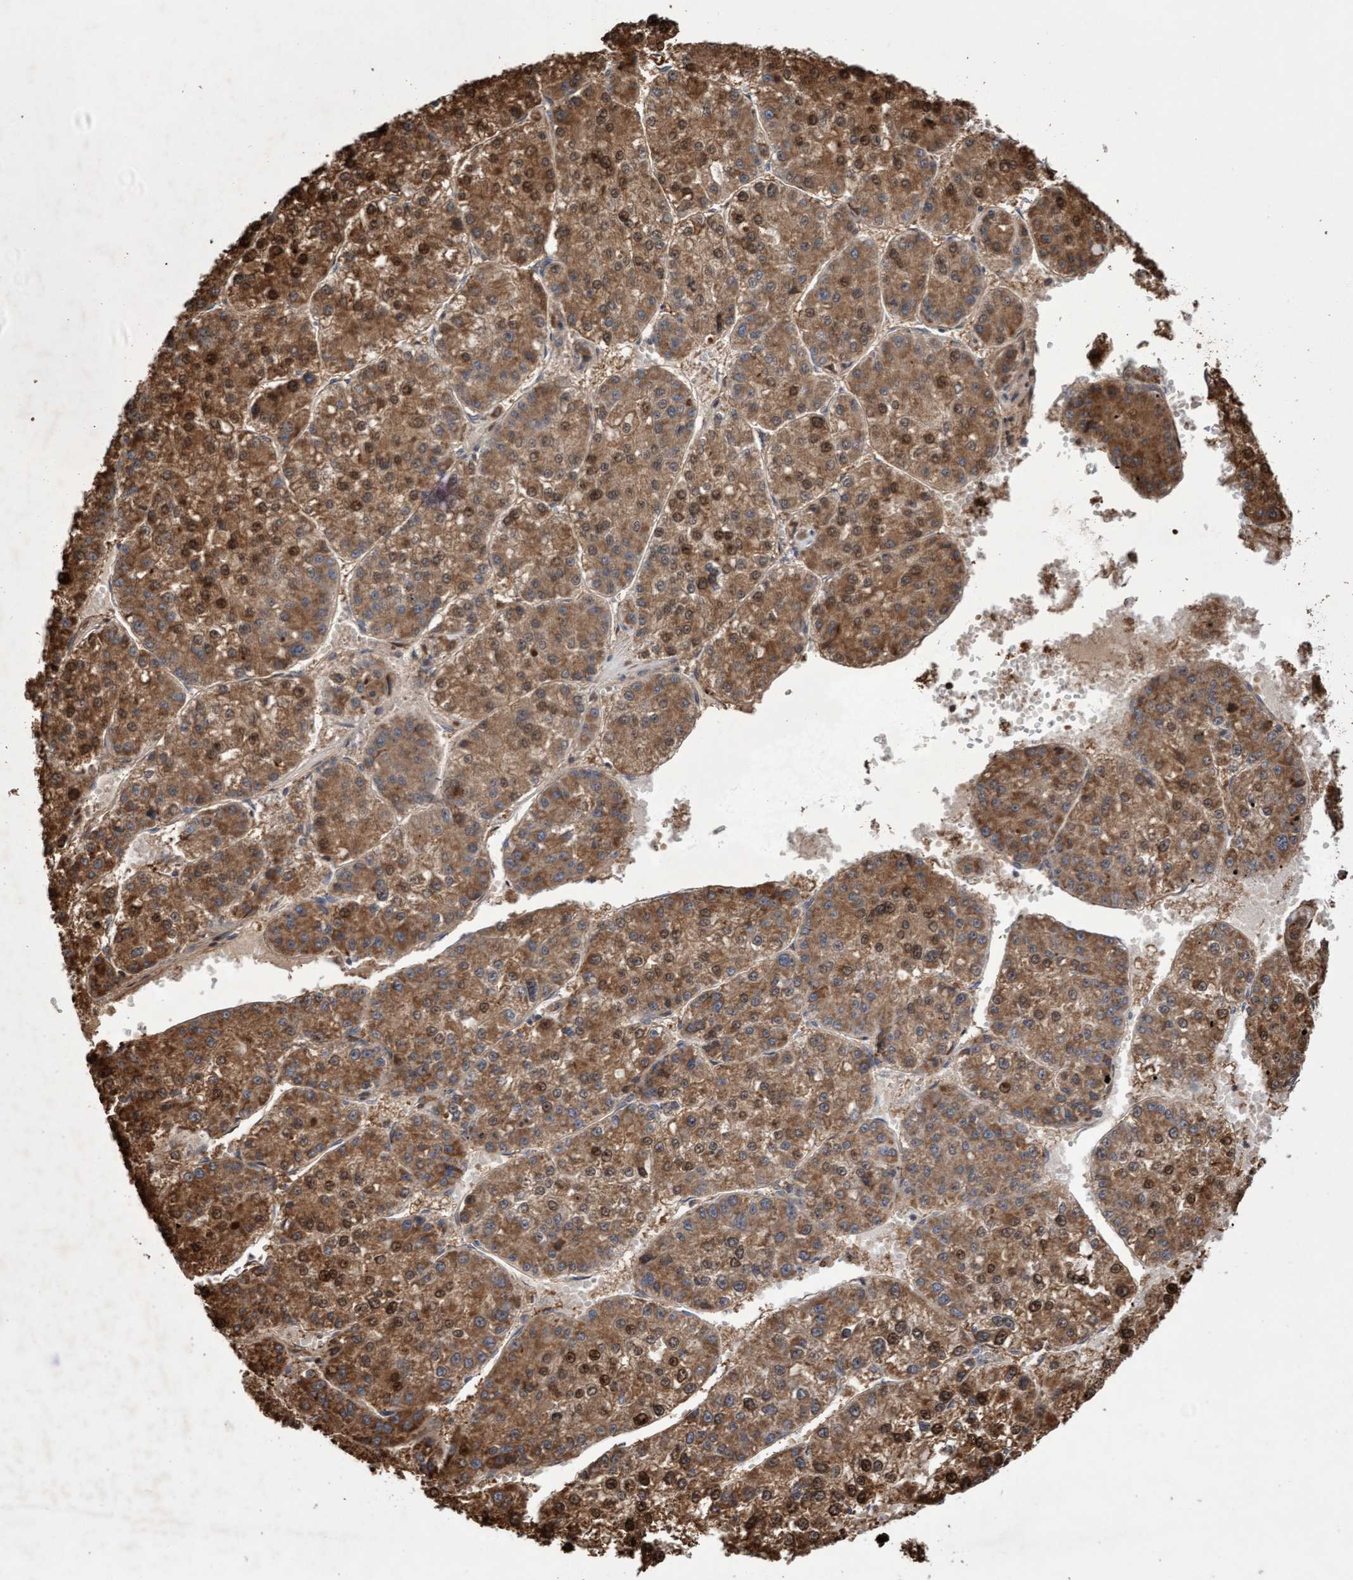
{"staining": {"intensity": "moderate", "quantity": ">75%", "location": "cytoplasmic/membranous"}, "tissue": "liver cancer", "cell_type": "Tumor cells", "image_type": "cancer", "snomed": [{"axis": "morphology", "description": "Carcinoma, Hepatocellular, NOS"}, {"axis": "topography", "description": "Liver"}], "caption": "Moderate cytoplasmic/membranous protein expression is present in approximately >75% of tumor cells in liver cancer (hepatocellular carcinoma).", "gene": "PECR", "patient": {"sex": "female", "age": 73}}